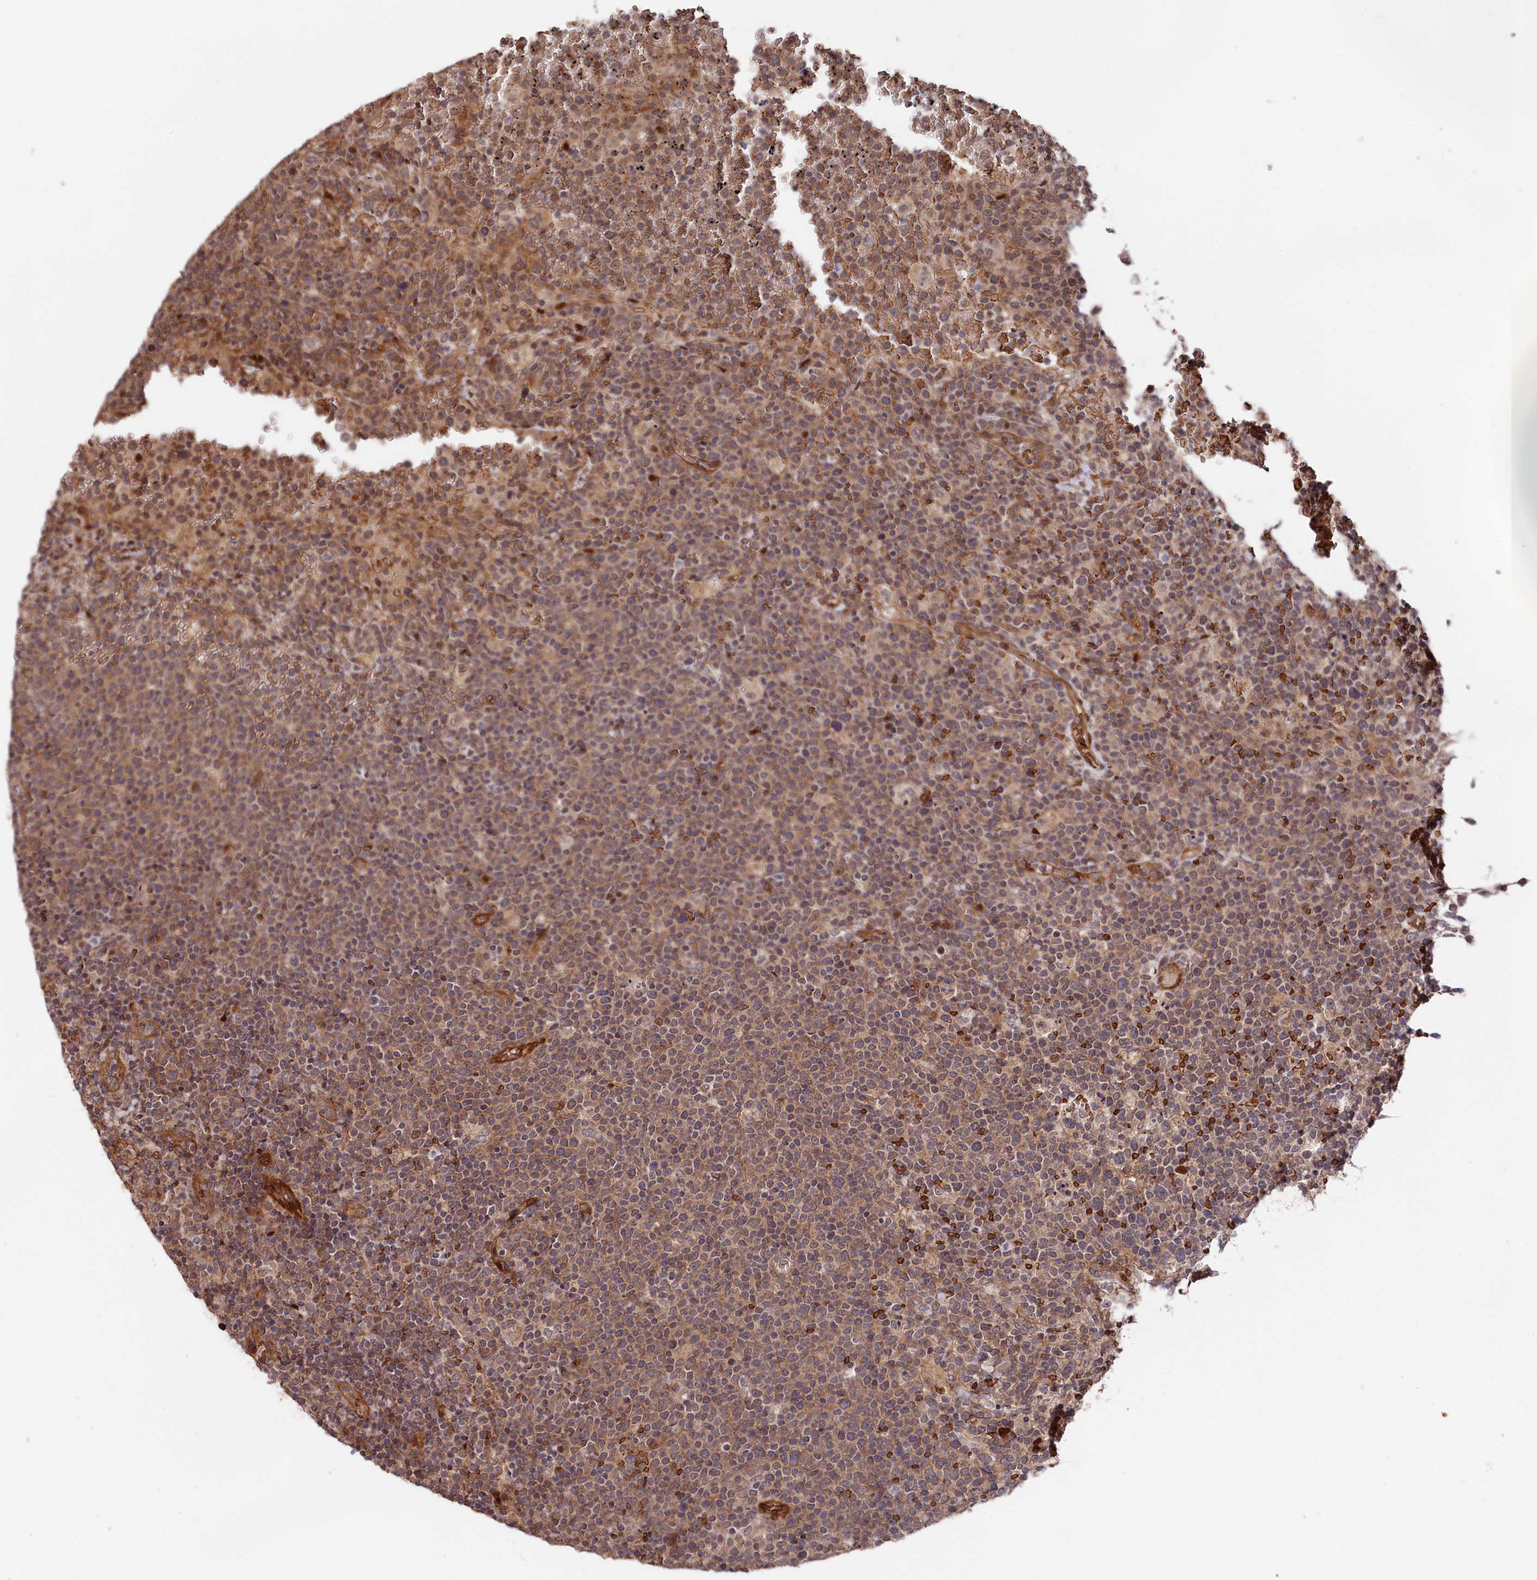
{"staining": {"intensity": "moderate", "quantity": "25%-75%", "location": "cytoplasmic/membranous"}, "tissue": "lymphoma", "cell_type": "Tumor cells", "image_type": "cancer", "snomed": [{"axis": "morphology", "description": "Malignant lymphoma, non-Hodgkin's type, High grade"}, {"axis": "topography", "description": "Lymph node"}], "caption": "Lymphoma was stained to show a protein in brown. There is medium levels of moderate cytoplasmic/membranous expression in approximately 25%-75% of tumor cells.", "gene": "TNKS1BP1", "patient": {"sex": "male", "age": 61}}